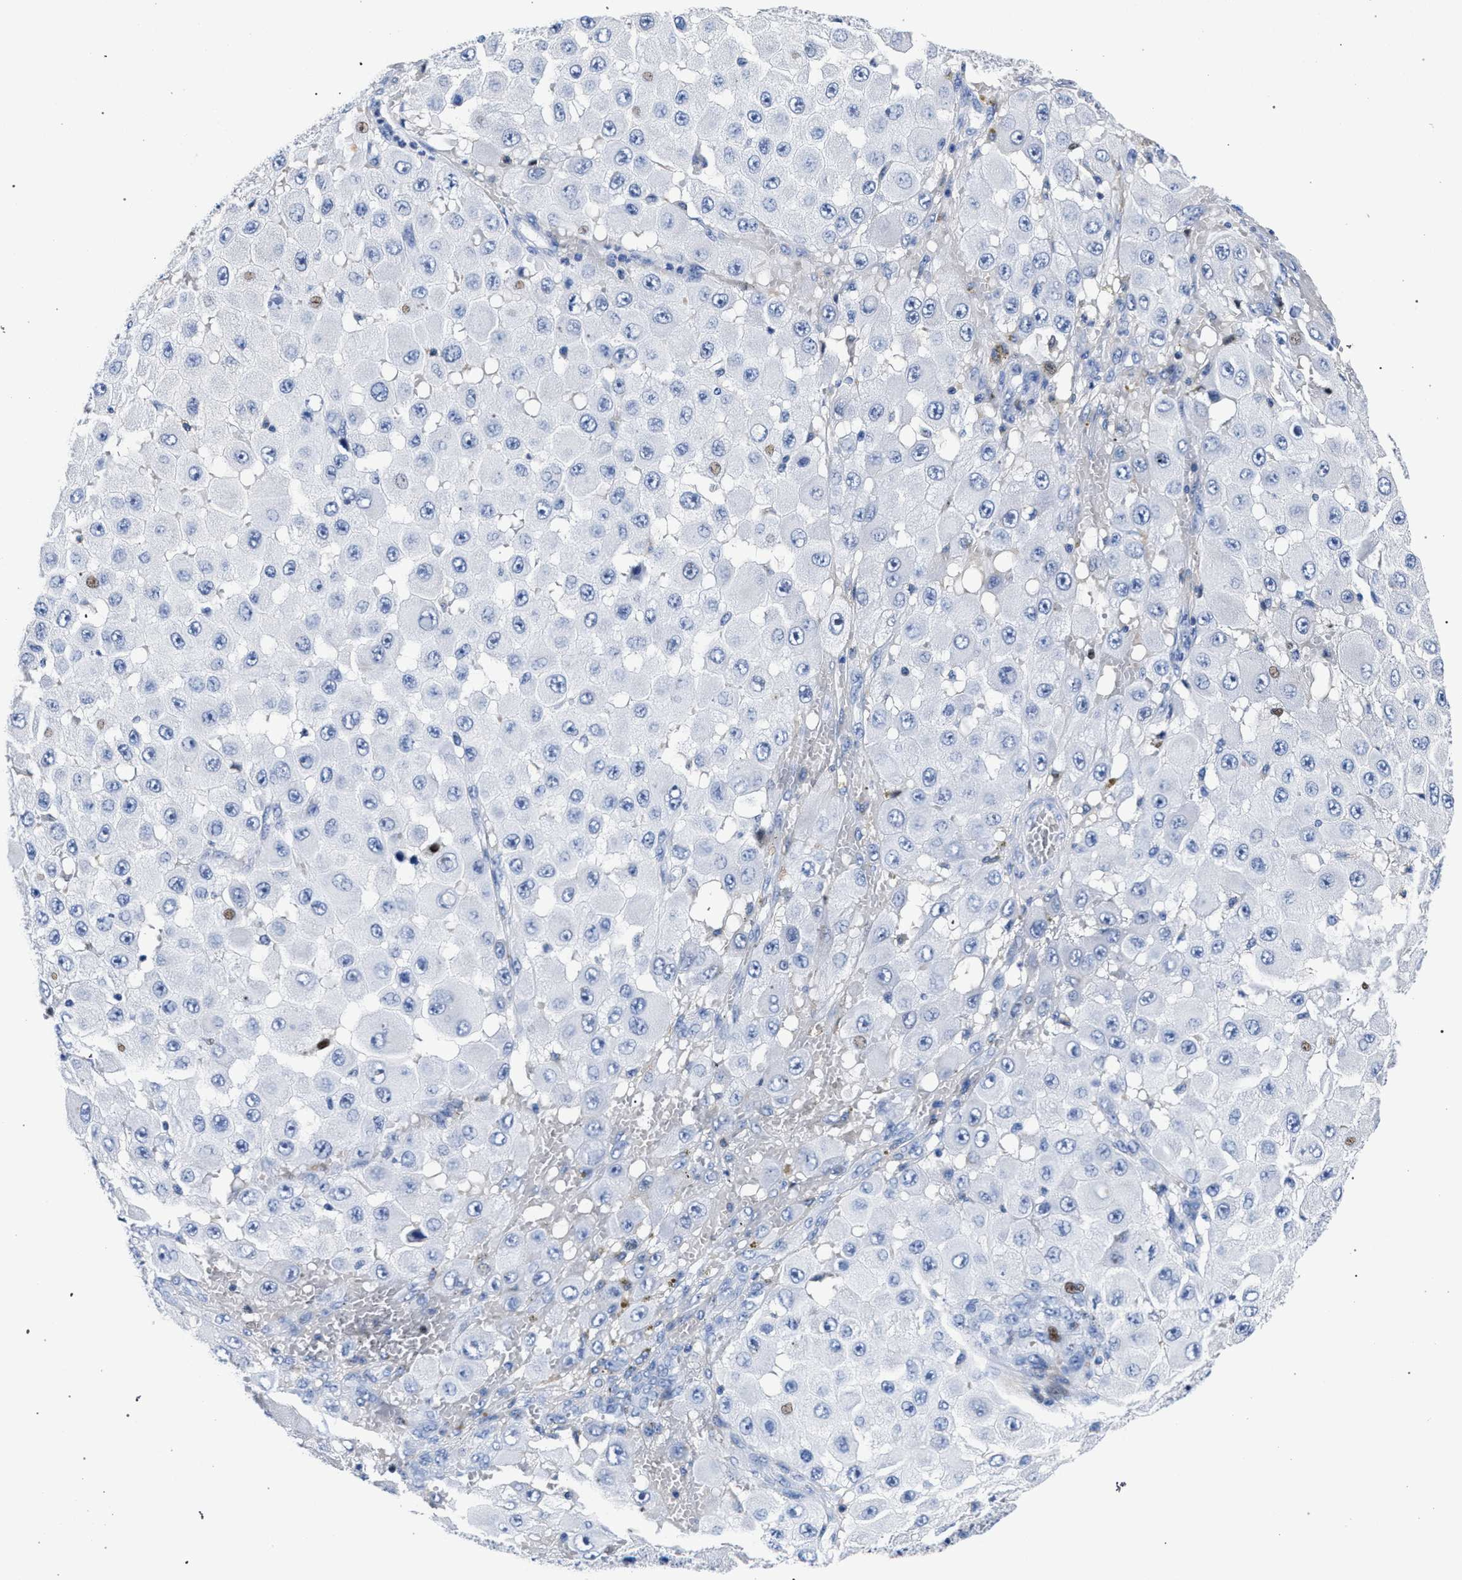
{"staining": {"intensity": "negative", "quantity": "none", "location": "none"}, "tissue": "melanoma", "cell_type": "Tumor cells", "image_type": "cancer", "snomed": [{"axis": "morphology", "description": "Malignant melanoma, NOS"}, {"axis": "topography", "description": "Skin"}], "caption": "Malignant melanoma stained for a protein using IHC exhibits no positivity tumor cells.", "gene": "KLRK1", "patient": {"sex": "female", "age": 81}}